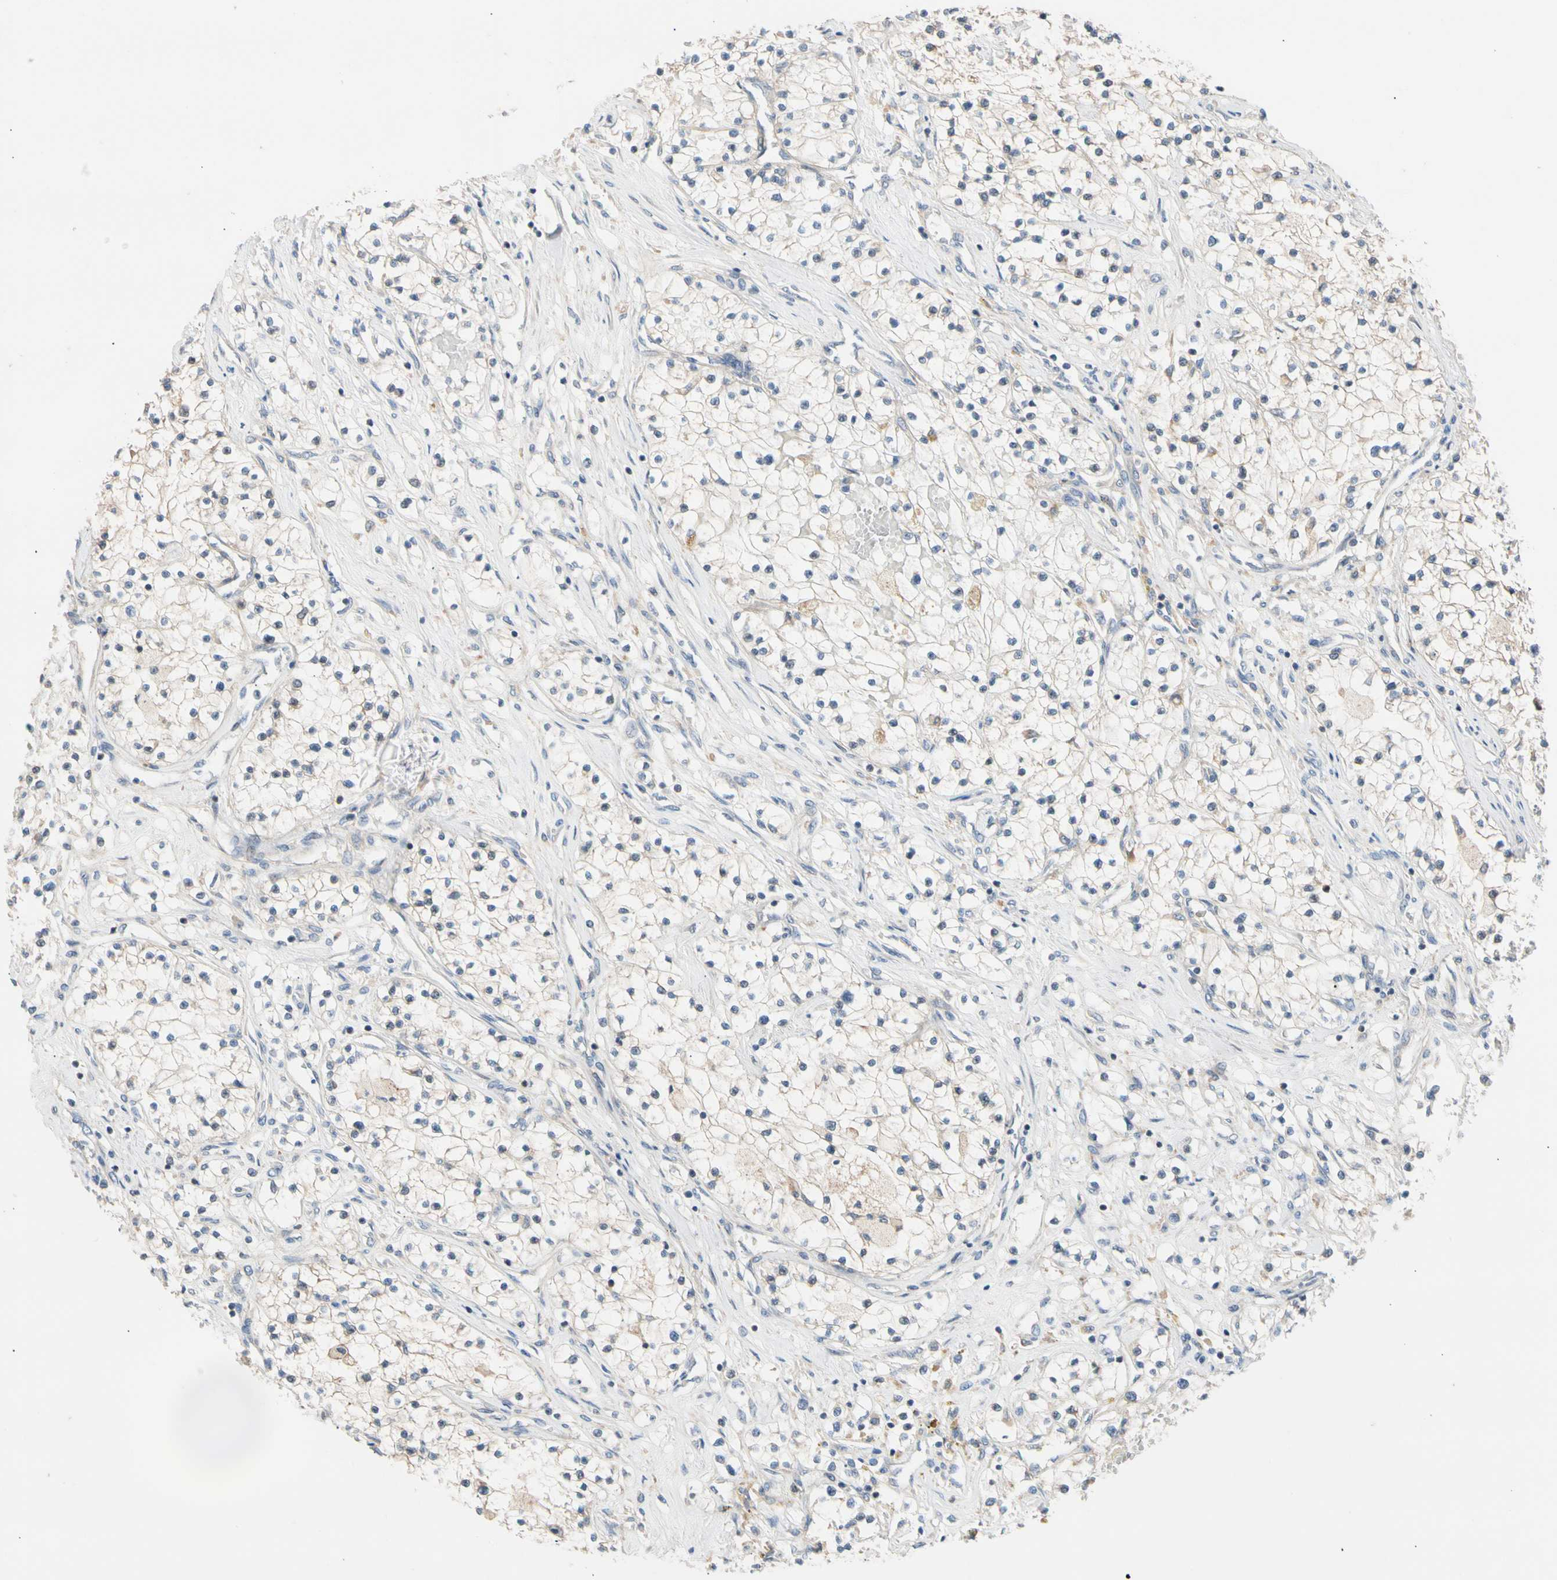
{"staining": {"intensity": "negative", "quantity": "none", "location": "none"}, "tissue": "renal cancer", "cell_type": "Tumor cells", "image_type": "cancer", "snomed": [{"axis": "morphology", "description": "Adenocarcinoma, NOS"}, {"axis": "topography", "description": "Kidney"}], "caption": "This histopathology image is of renal adenocarcinoma stained with immunohistochemistry to label a protein in brown with the nuclei are counter-stained blue. There is no expression in tumor cells.", "gene": "CNST", "patient": {"sex": "male", "age": 68}}